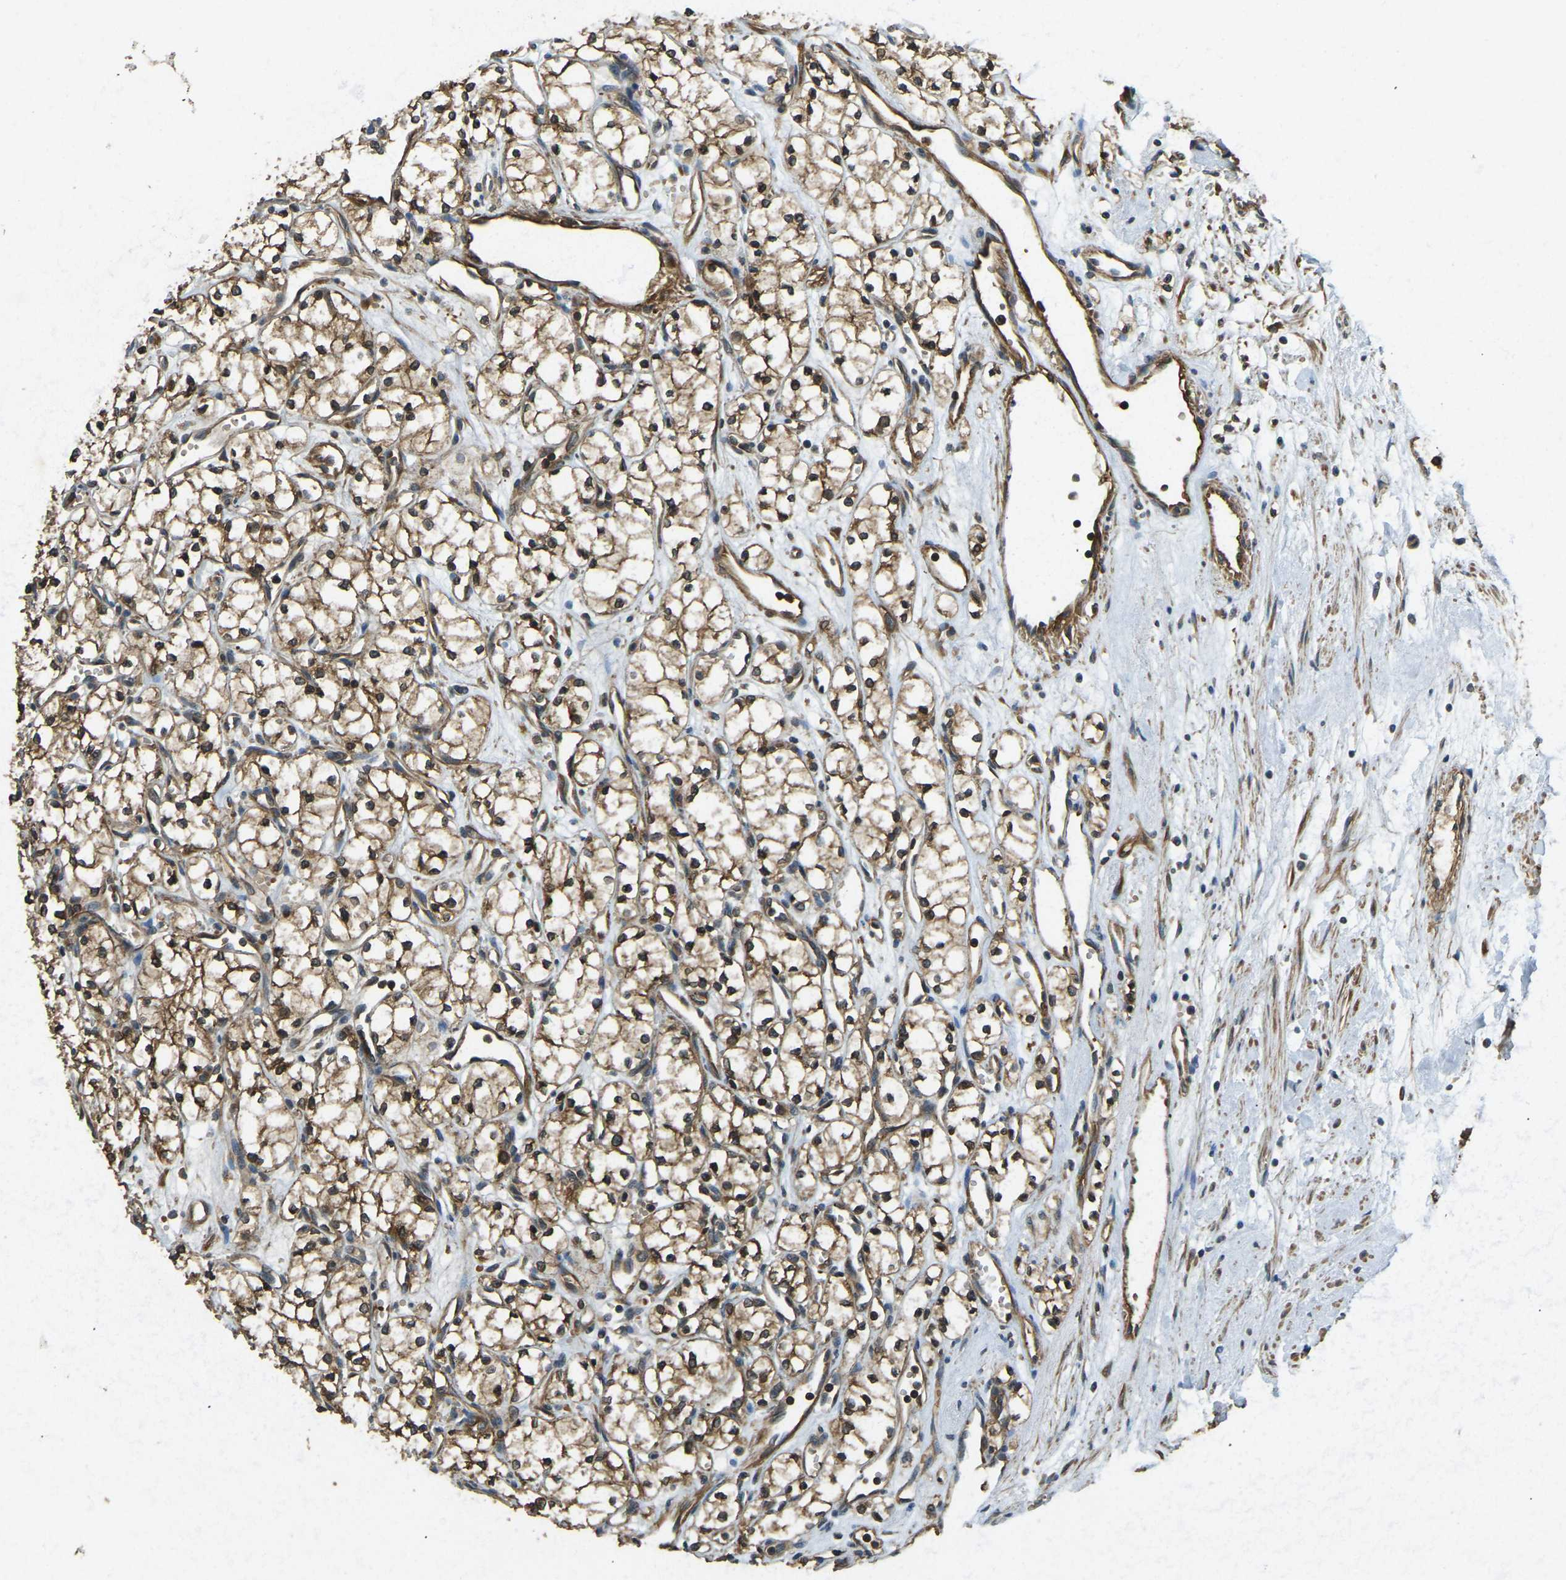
{"staining": {"intensity": "moderate", "quantity": ">75%", "location": "cytoplasmic/membranous"}, "tissue": "renal cancer", "cell_type": "Tumor cells", "image_type": "cancer", "snomed": [{"axis": "morphology", "description": "Adenocarcinoma, NOS"}, {"axis": "topography", "description": "Kidney"}], "caption": "Adenocarcinoma (renal) stained for a protein (brown) exhibits moderate cytoplasmic/membranous positive expression in about >75% of tumor cells.", "gene": "ERGIC1", "patient": {"sex": "male", "age": 59}}